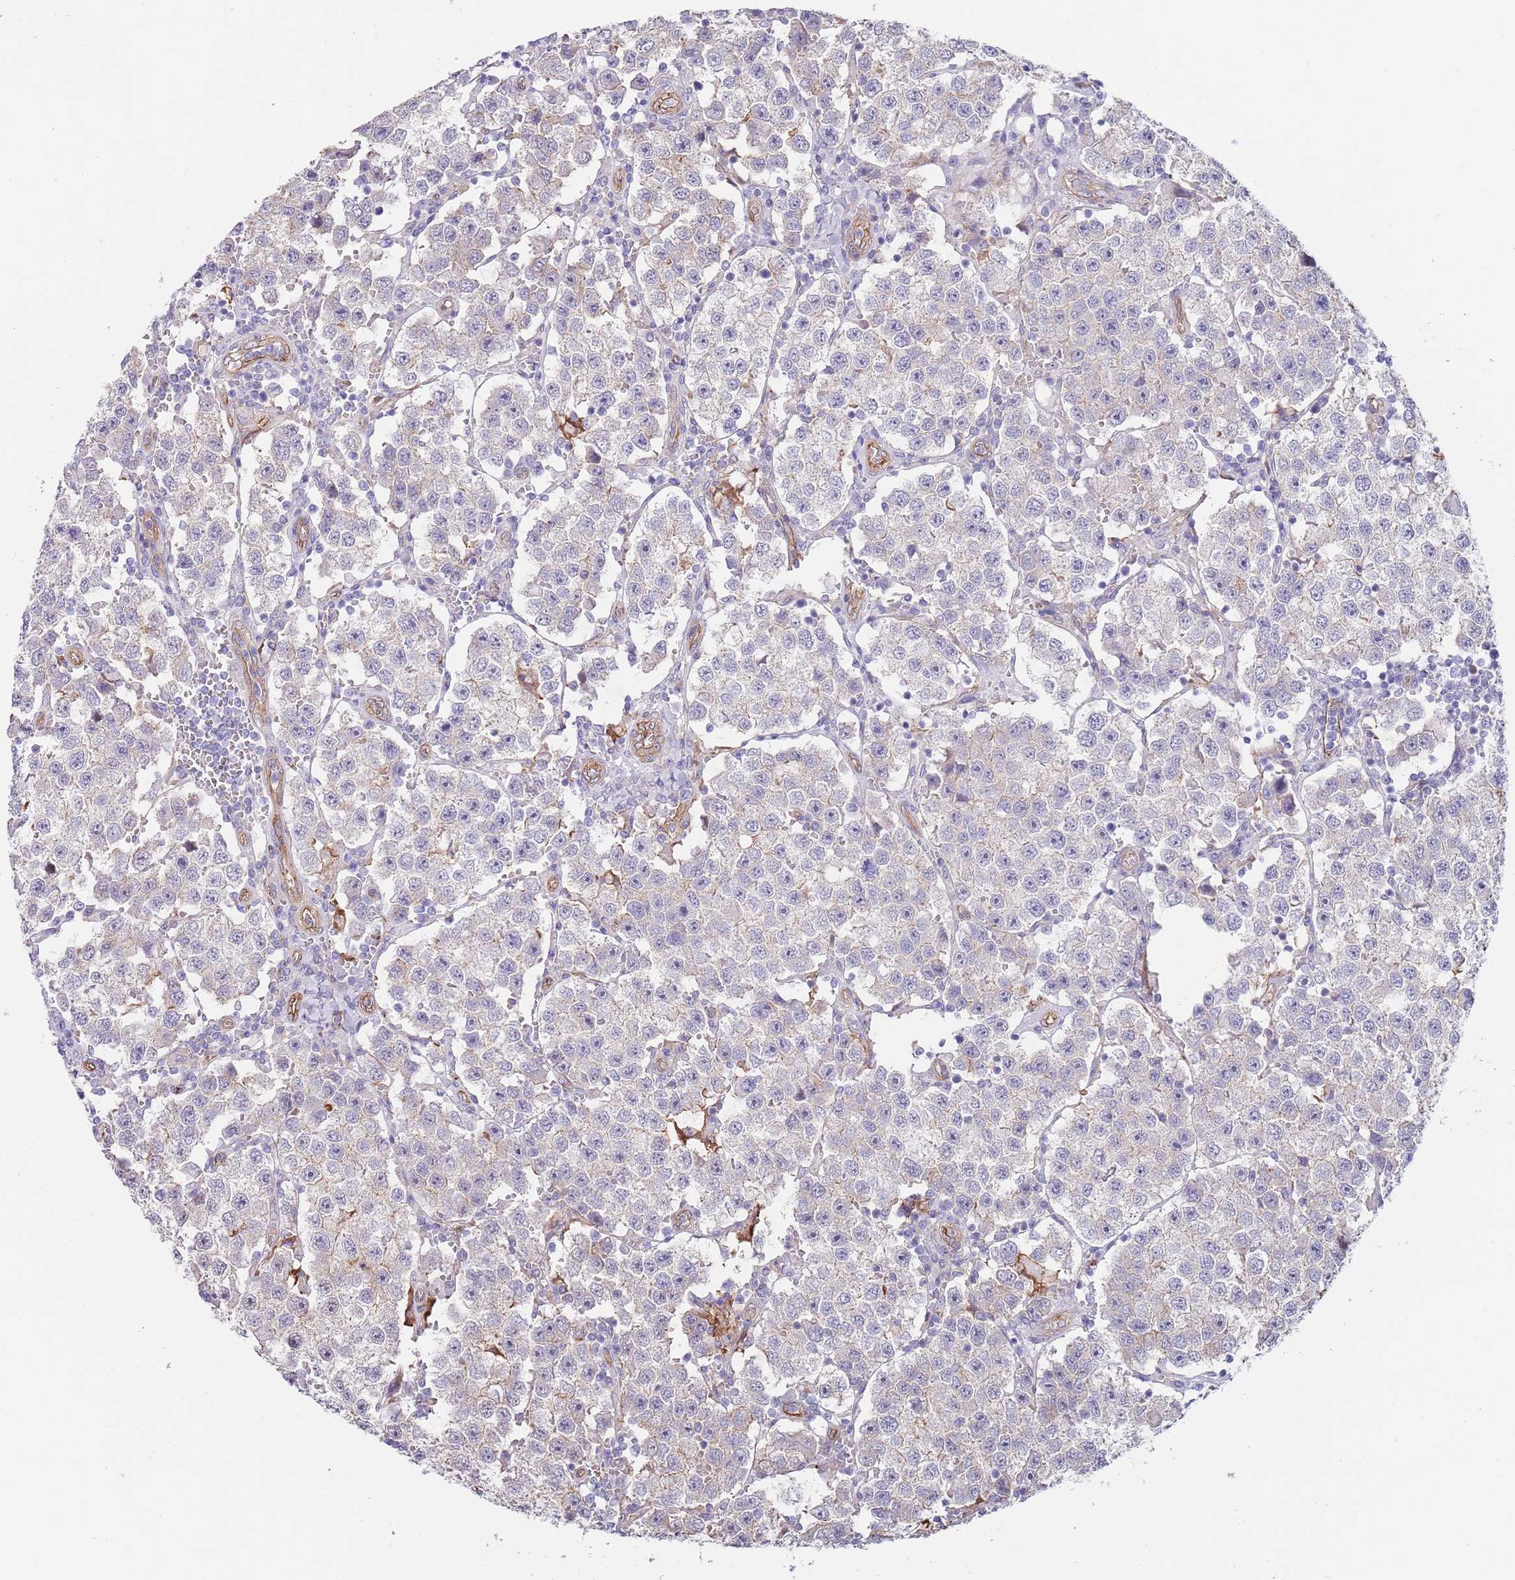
{"staining": {"intensity": "negative", "quantity": "none", "location": "none"}, "tissue": "testis cancer", "cell_type": "Tumor cells", "image_type": "cancer", "snomed": [{"axis": "morphology", "description": "Seminoma, NOS"}, {"axis": "topography", "description": "Testis"}], "caption": "Human testis cancer stained for a protein using immunohistochemistry reveals no positivity in tumor cells.", "gene": "BPNT1", "patient": {"sex": "male", "age": 37}}